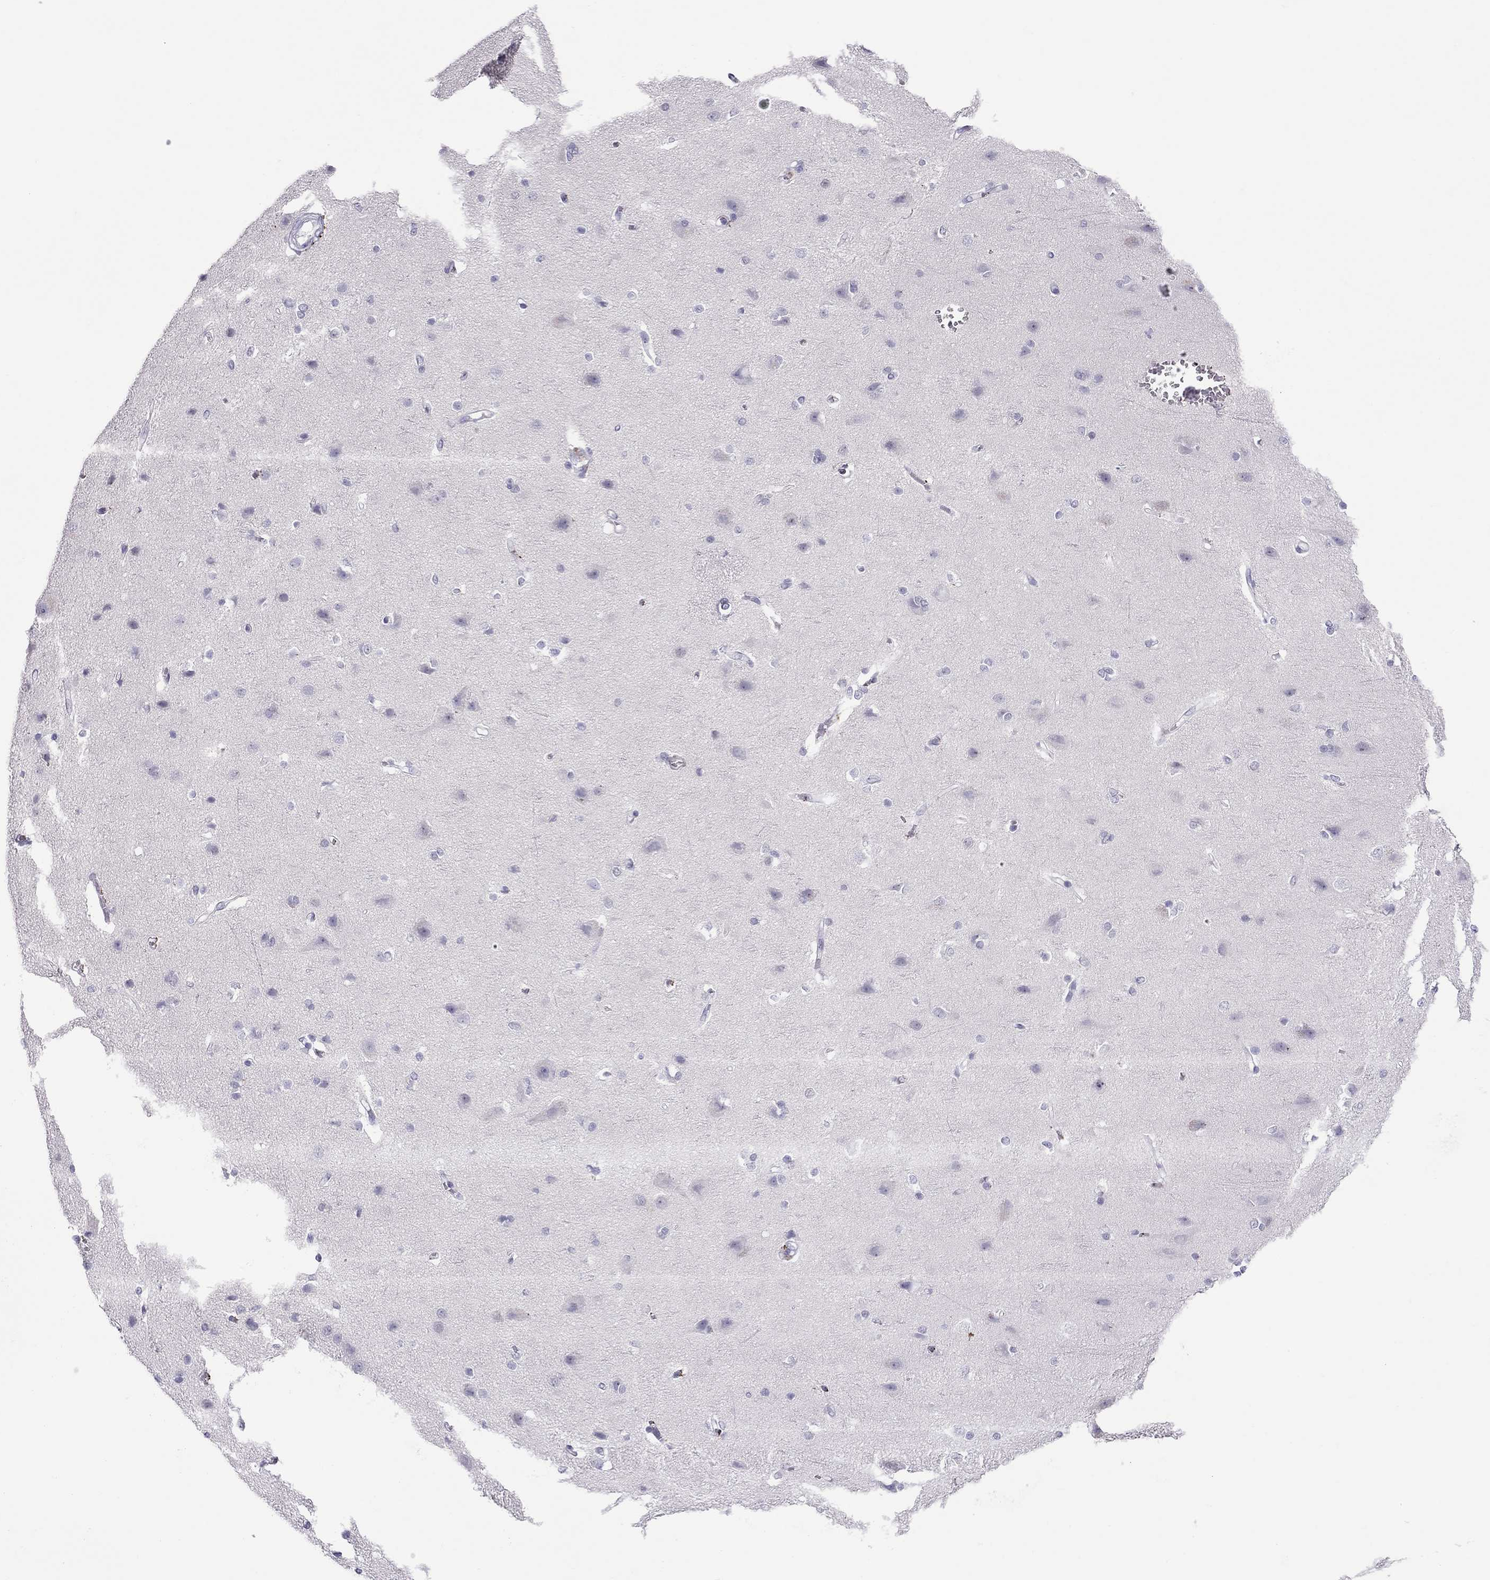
{"staining": {"intensity": "negative", "quantity": "none", "location": "none"}, "tissue": "cerebral cortex", "cell_type": "Endothelial cells", "image_type": "normal", "snomed": [{"axis": "morphology", "description": "Normal tissue, NOS"}, {"axis": "topography", "description": "Cerebral cortex"}], "caption": "DAB (3,3'-diaminobenzidine) immunohistochemical staining of normal human cerebral cortex reveals no significant expression in endothelial cells. Nuclei are stained in blue.", "gene": "CHRNB3", "patient": {"sex": "male", "age": 37}}